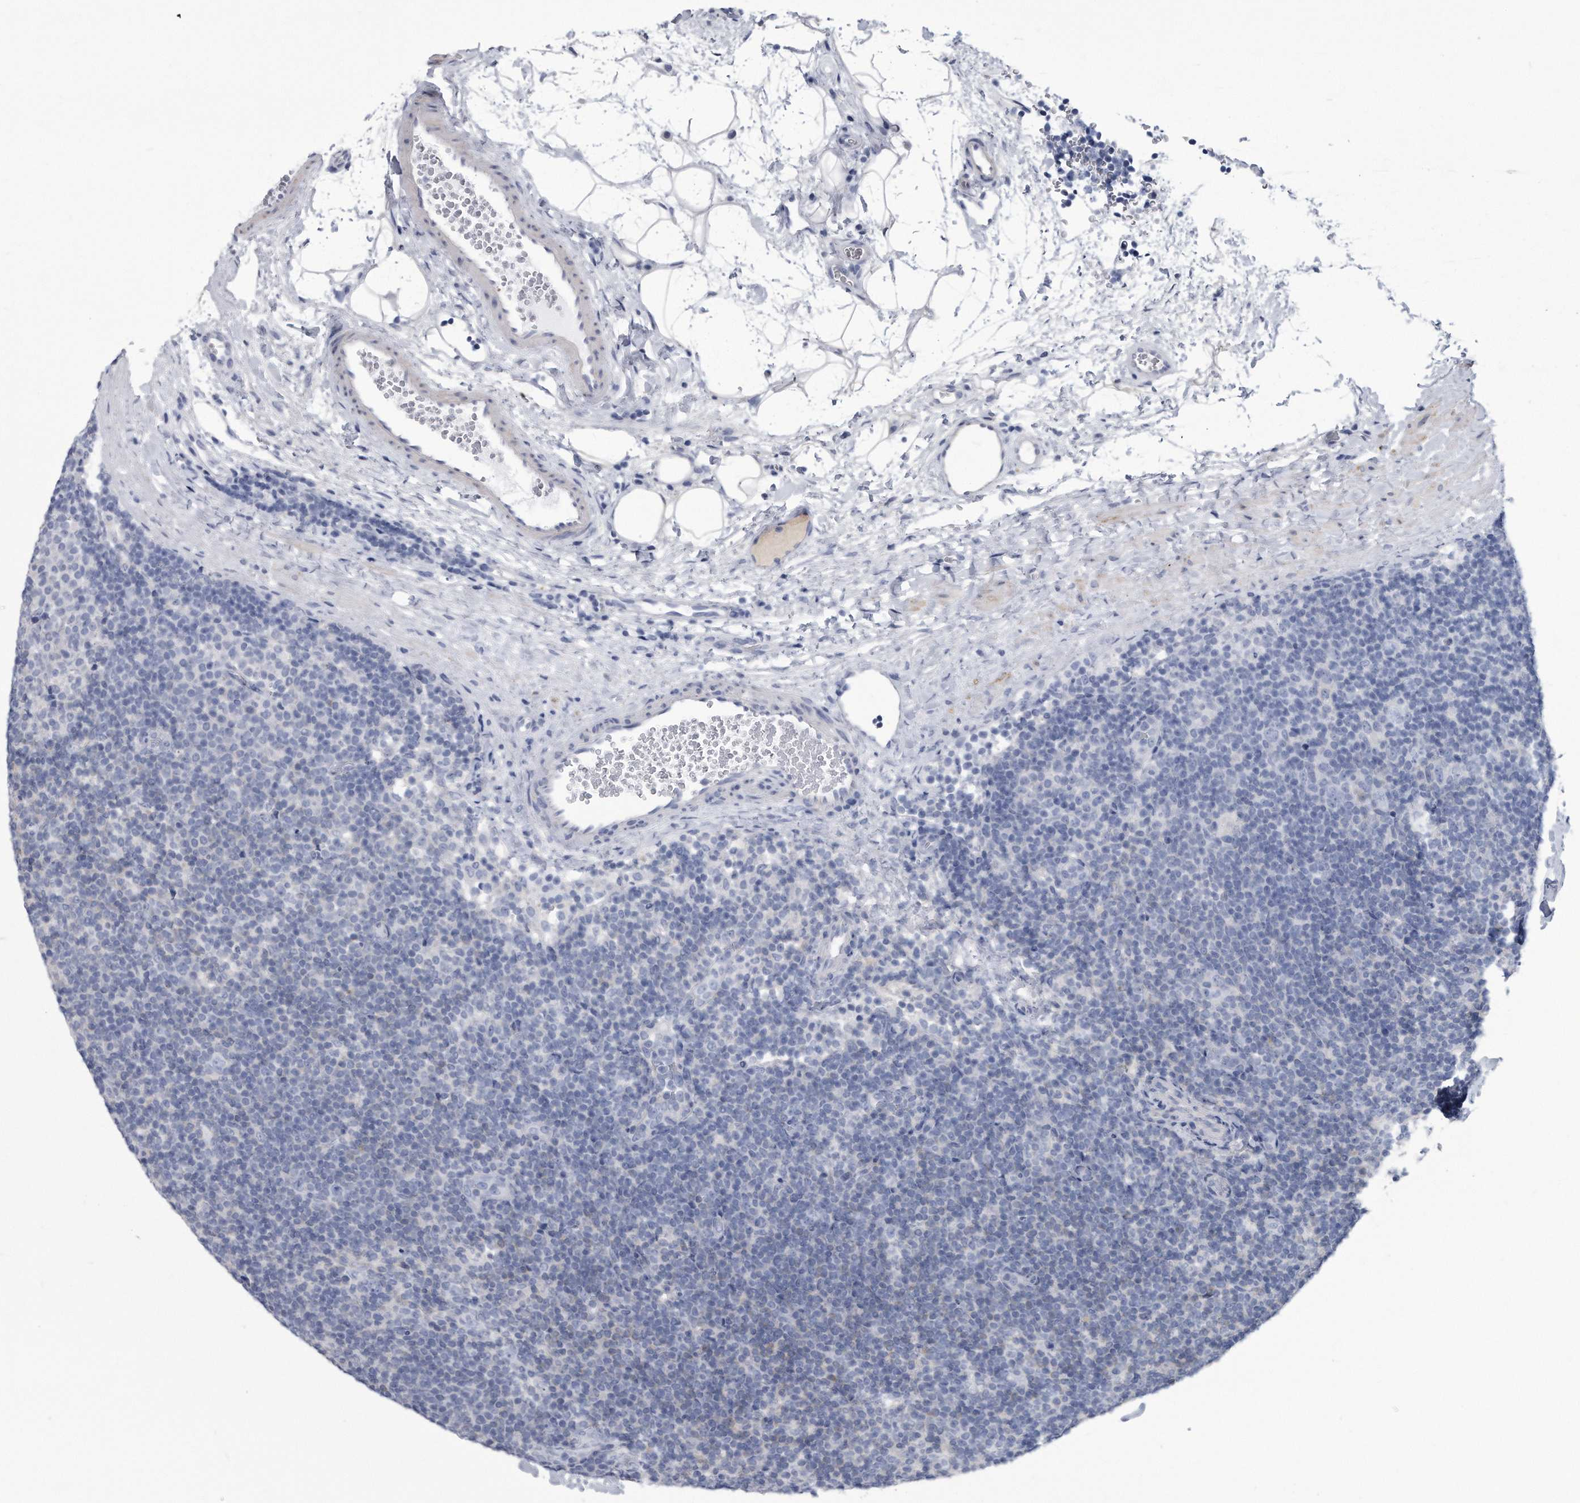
{"staining": {"intensity": "negative", "quantity": "none", "location": "none"}, "tissue": "lymphoma", "cell_type": "Tumor cells", "image_type": "cancer", "snomed": [{"axis": "morphology", "description": "Hodgkin's disease, NOS"}, {"axis": "topography", "description": "Lymph node"}], "caption": "IHC photomicrograph of human Hodgkin's disease stained for a protein (brown), which displays no positivity in tumor cells.", "gene": "PYGB", "patient": {"sex": "female", "age": 57}}